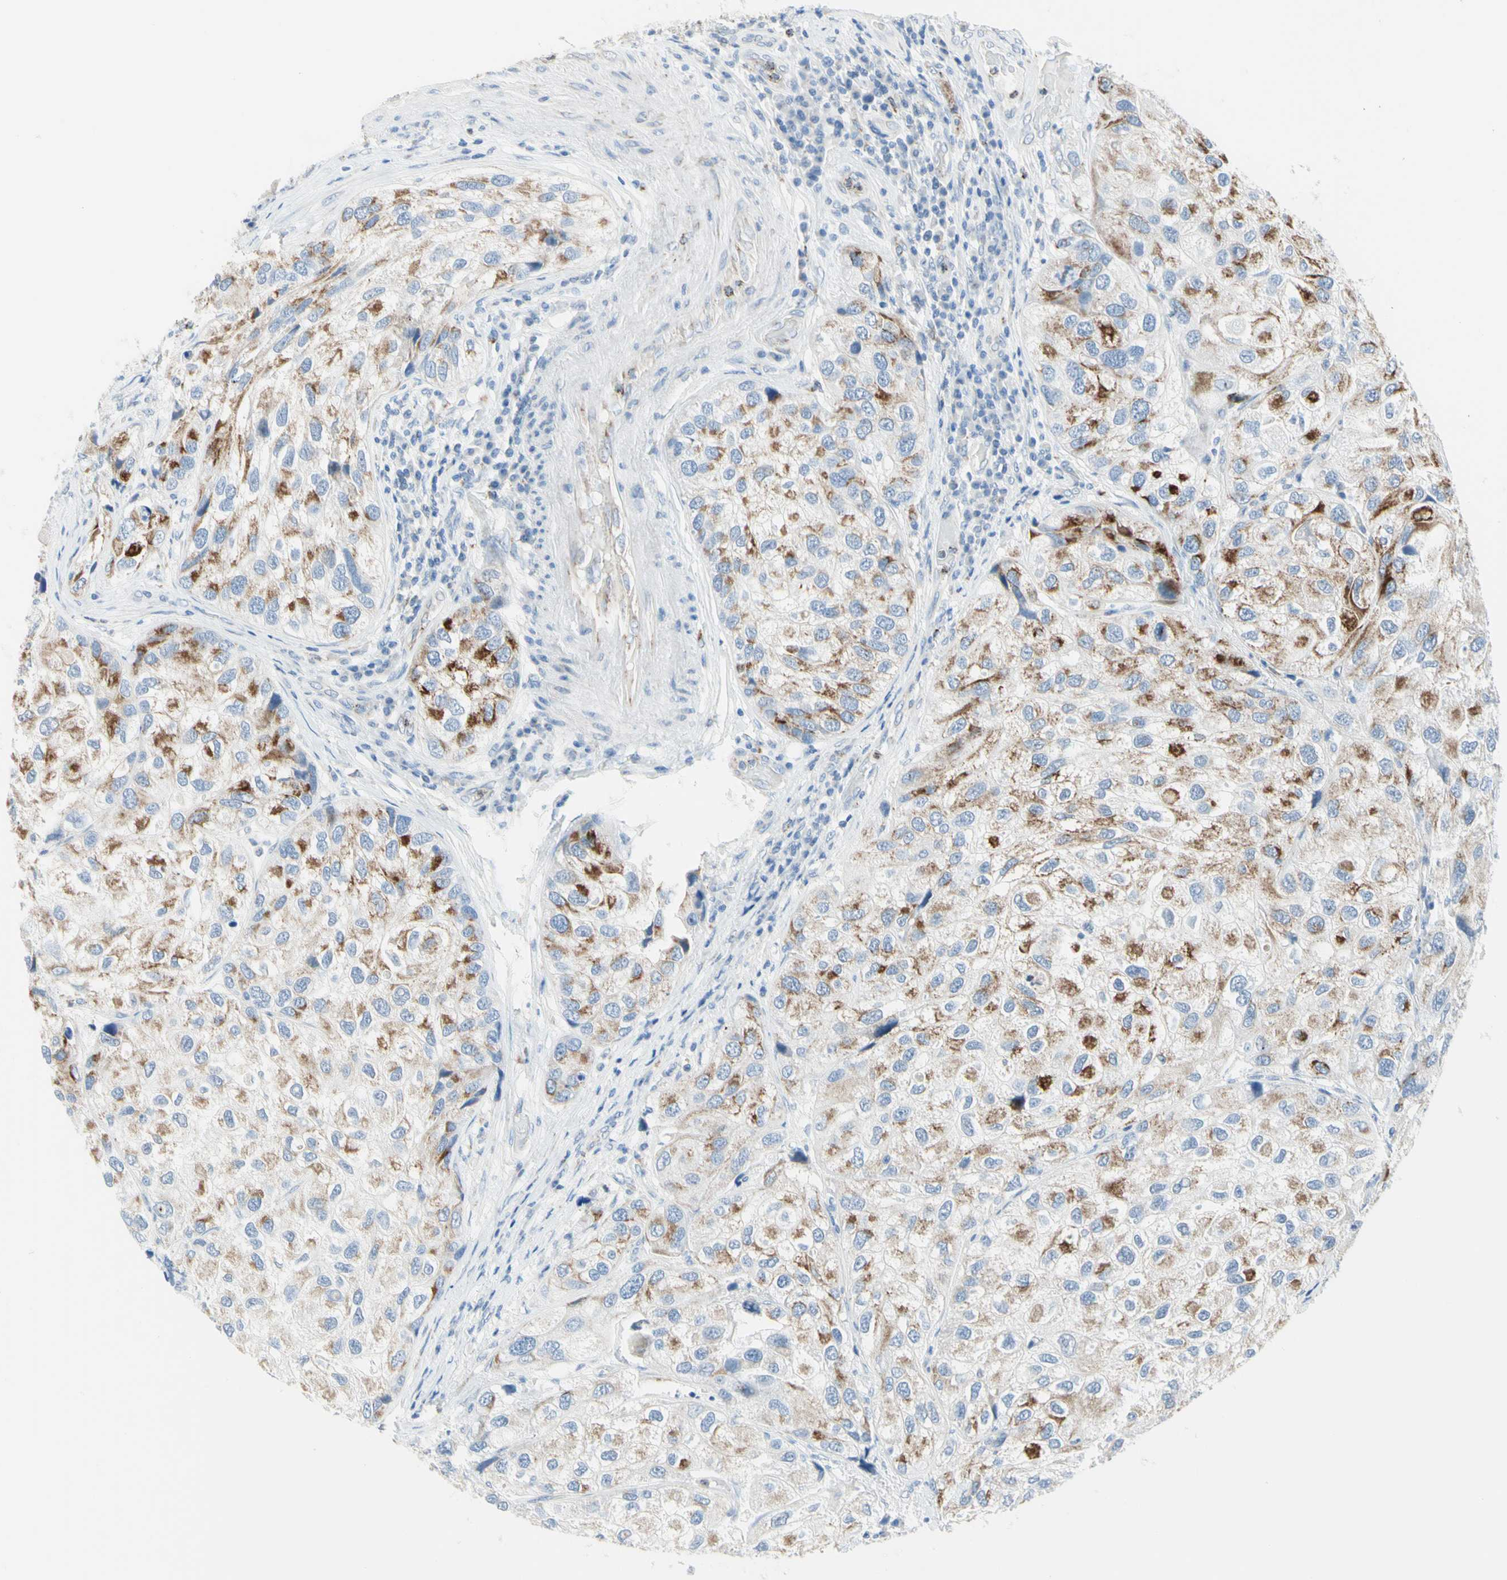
{"staining": {"intensity": "moderate", "quantity": "<25%", "location": "cytoplasmic/membranous"}, "tissue": "urothelial cancer", "cell_type": "Tumor cells", "image_type": "cancer", "snomed": [{"axis": "morphology", "description": "Urothelial carcinoma, High grade"}, {"axis": "topography", "description": "Urinary bladder"}], "caption": "The immunohistochemical stain labels moderate cytoplasmic/membranous positivity in tumor cells of high-grade urothelial carcinoma tissue. Nuclei are stained in blue.", "gene": "CYSLTR1", "patient": {"sex": "female", "age": 64}}